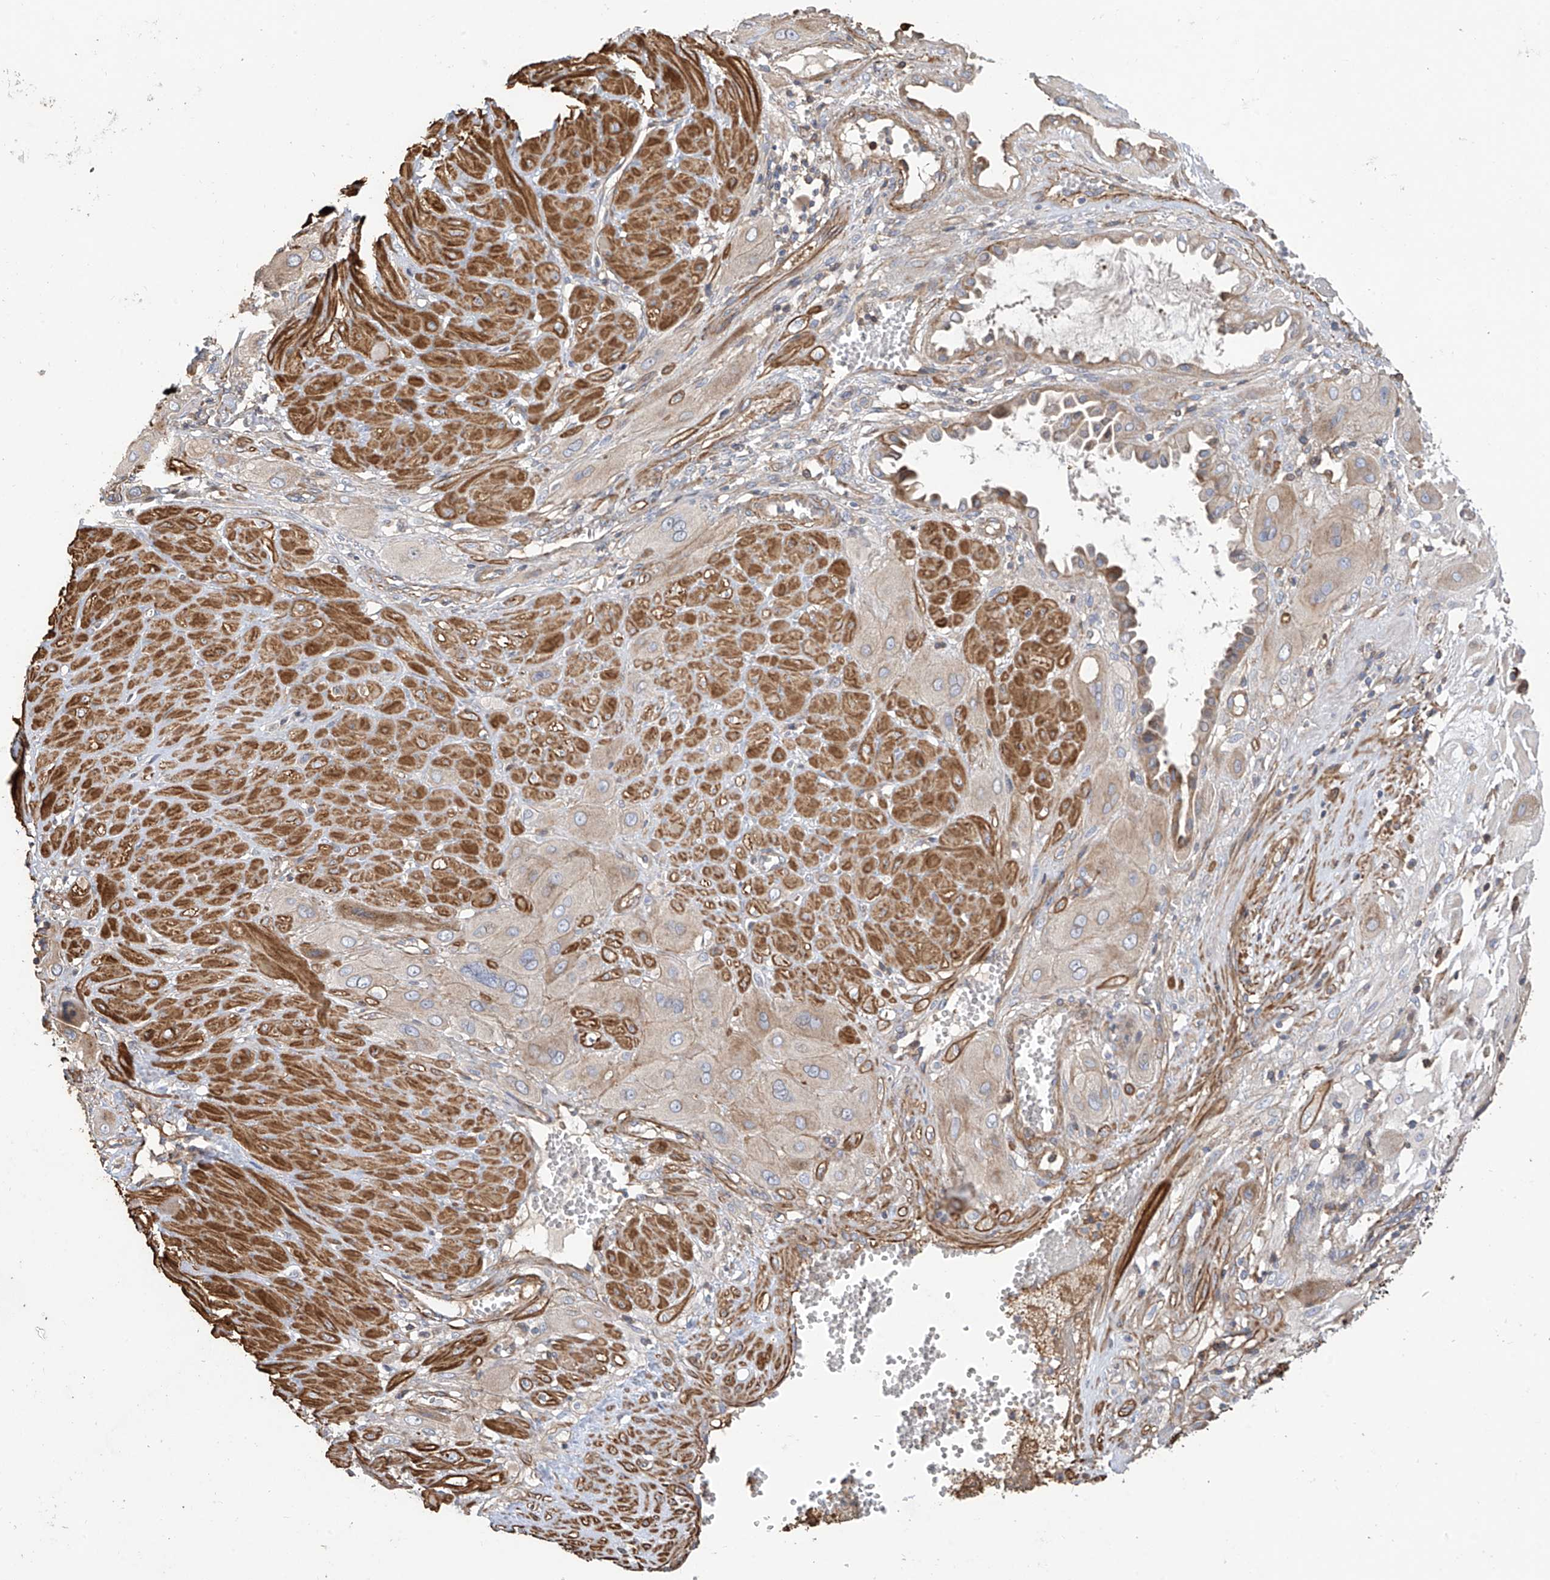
{"staining": {"intensity": "weak", "quantity": "25%-75%", "location": "cytoplasmic/membranous"}, "tissue": "cervical cancer", "cell_type": "Tumor cells", "image_type": "cancer", "snomed": [{"axis": "morphology", "description": "Squamous cell carcinoma, NOS"}, {"axis": "topography", "description": "Cervix"}], "caption": "Approximately 25%-75% of tumor cells in cervical cancer (squamous cell carcinoma) display weak cytoplasmic/membranous protein expression as visualized by brown immunohistochemical staining.", "gene": "SLC43A3", "patient": {"sex": "female", "age": 34}}